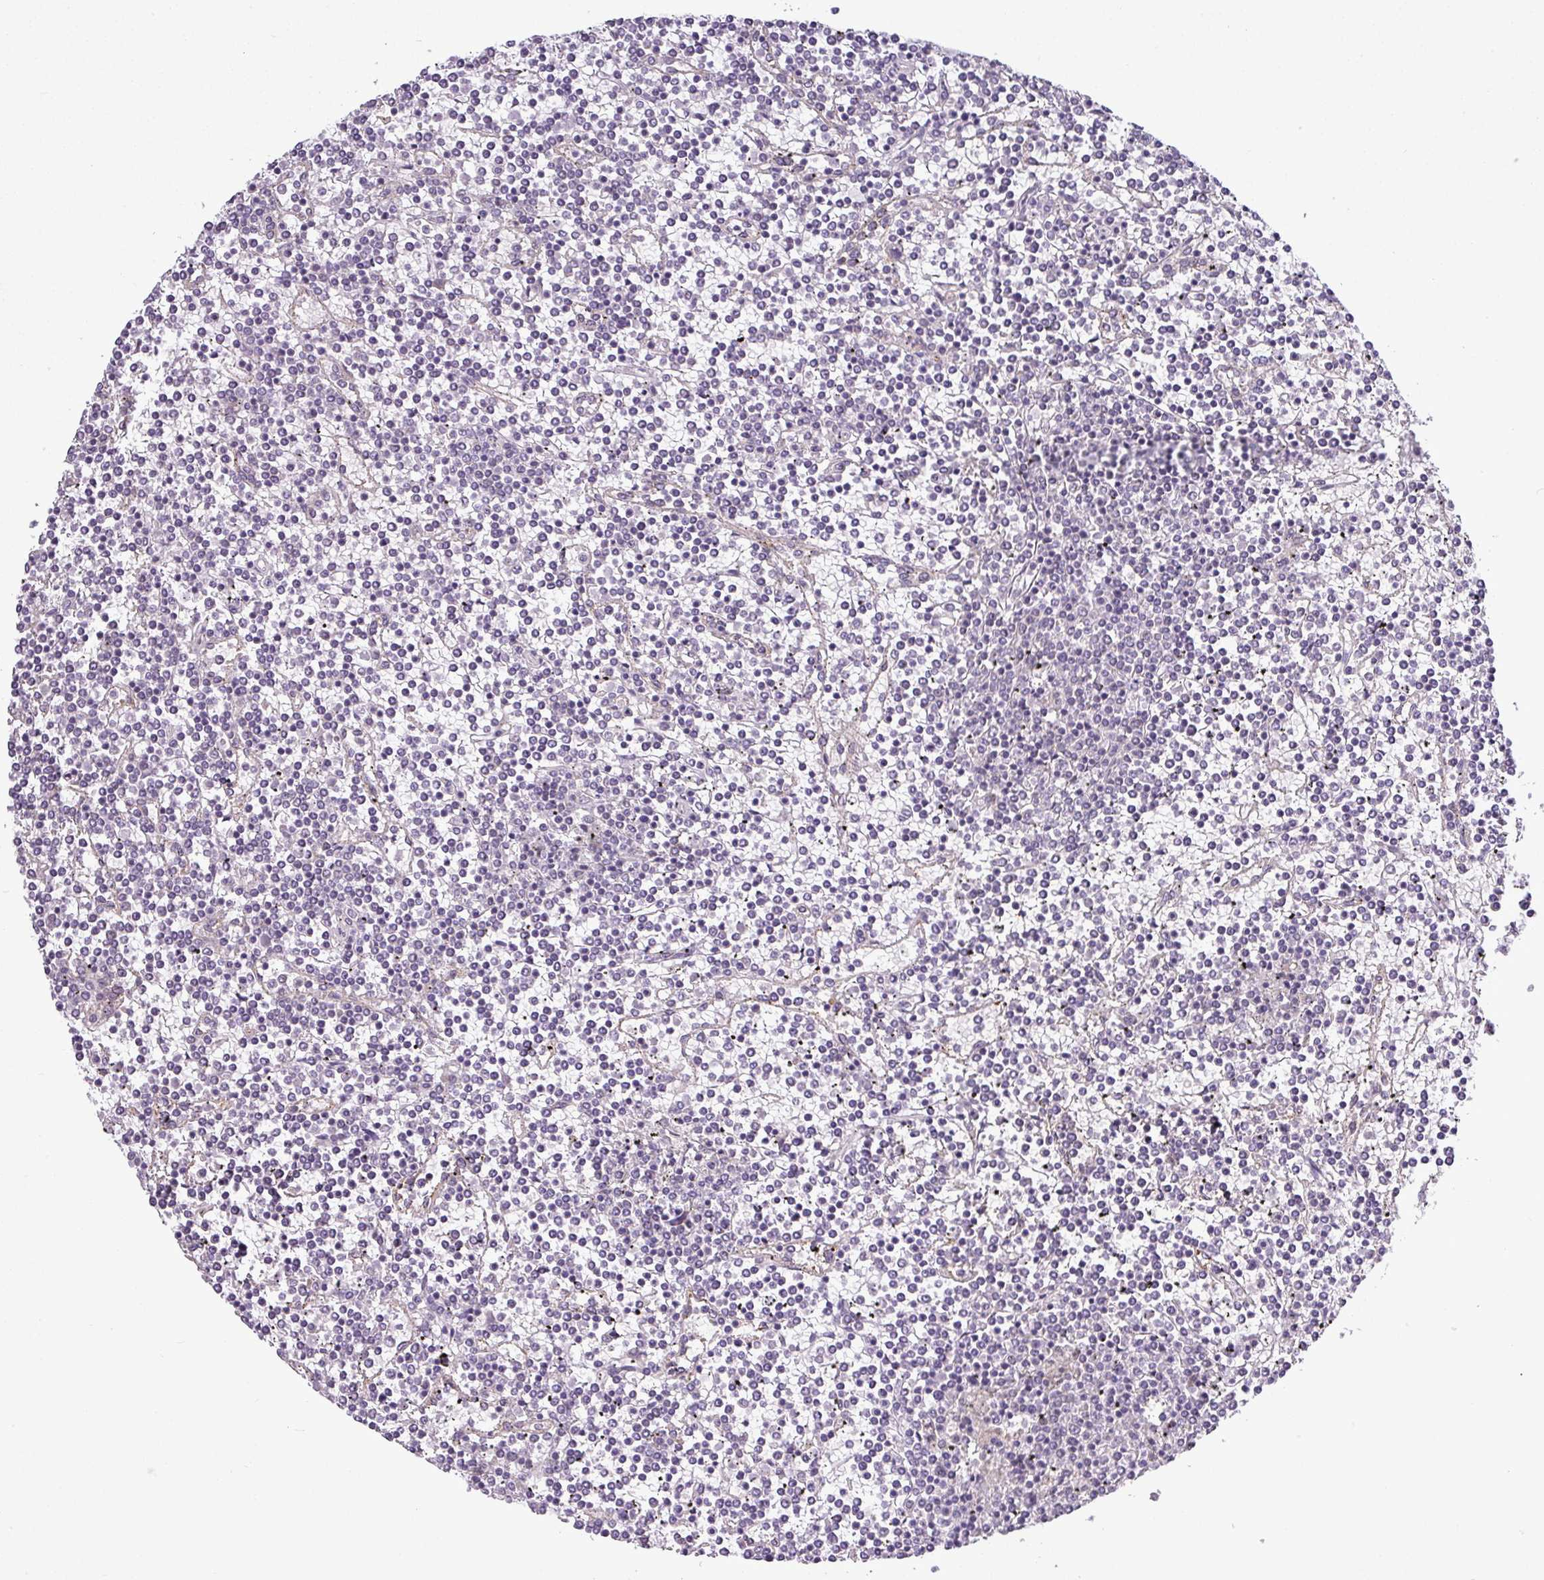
{"staining": {"intensity": "negative", "quantity": "none", "location": "none"}, "tissue": "lymphoma", "cell_type": "Tumor cells", "image_type": "cancer", "snomed": [{"axis": "morphology", "description": "Malignant lymphoma, non-Hodgkin's type, Low grade"}, {"axis": "topography", "description": "Spleen"}], "caption": "Image shows no protein positivity in tumor cells of malignant lymphoma, non-Hodgkin's type (low-grade) tissue.", "gene": "ZNF217", "patient": {"sex": "female", "age": 19}}